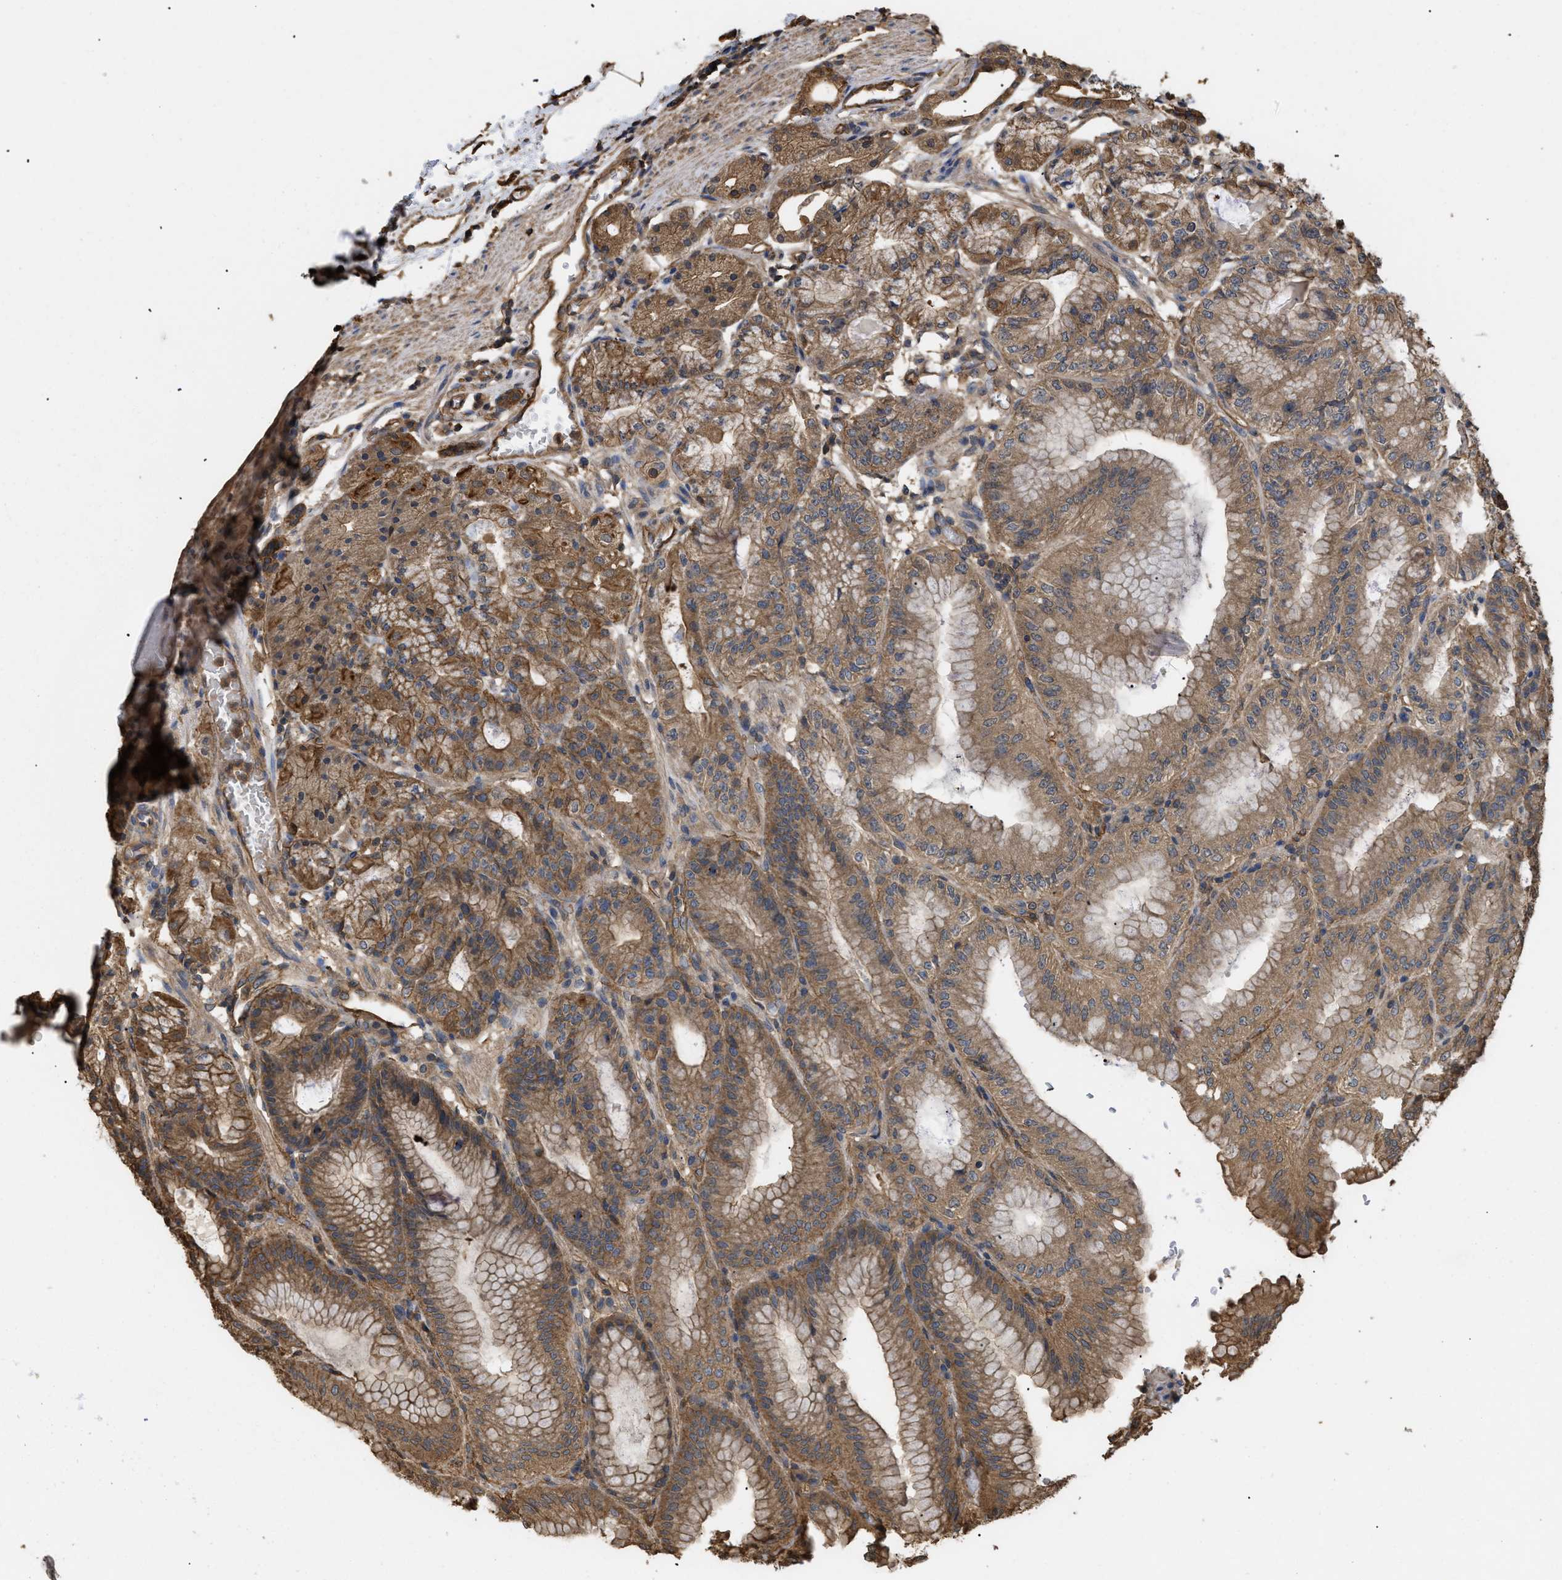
{"staining": {"intensity": "moderate", "quantity": ">75%", "location": "cytoplasmic/membranous"}, "tissue": "stomach", "cell_type": "Glandular cells", "image_type": "normal", "snomed": [{"axis": "morphology", "description": "Normal tissue, NOS"}, {"axis": "topography", "description": "Stomach, lower"}], "caption": "Glandular cells reveal medium levels of moderate cytoplasmic/membranous expression in about >75% of cells in normal stomach.", "gene": "CALM1", "patient": {"sex": "male", "age": 71}}